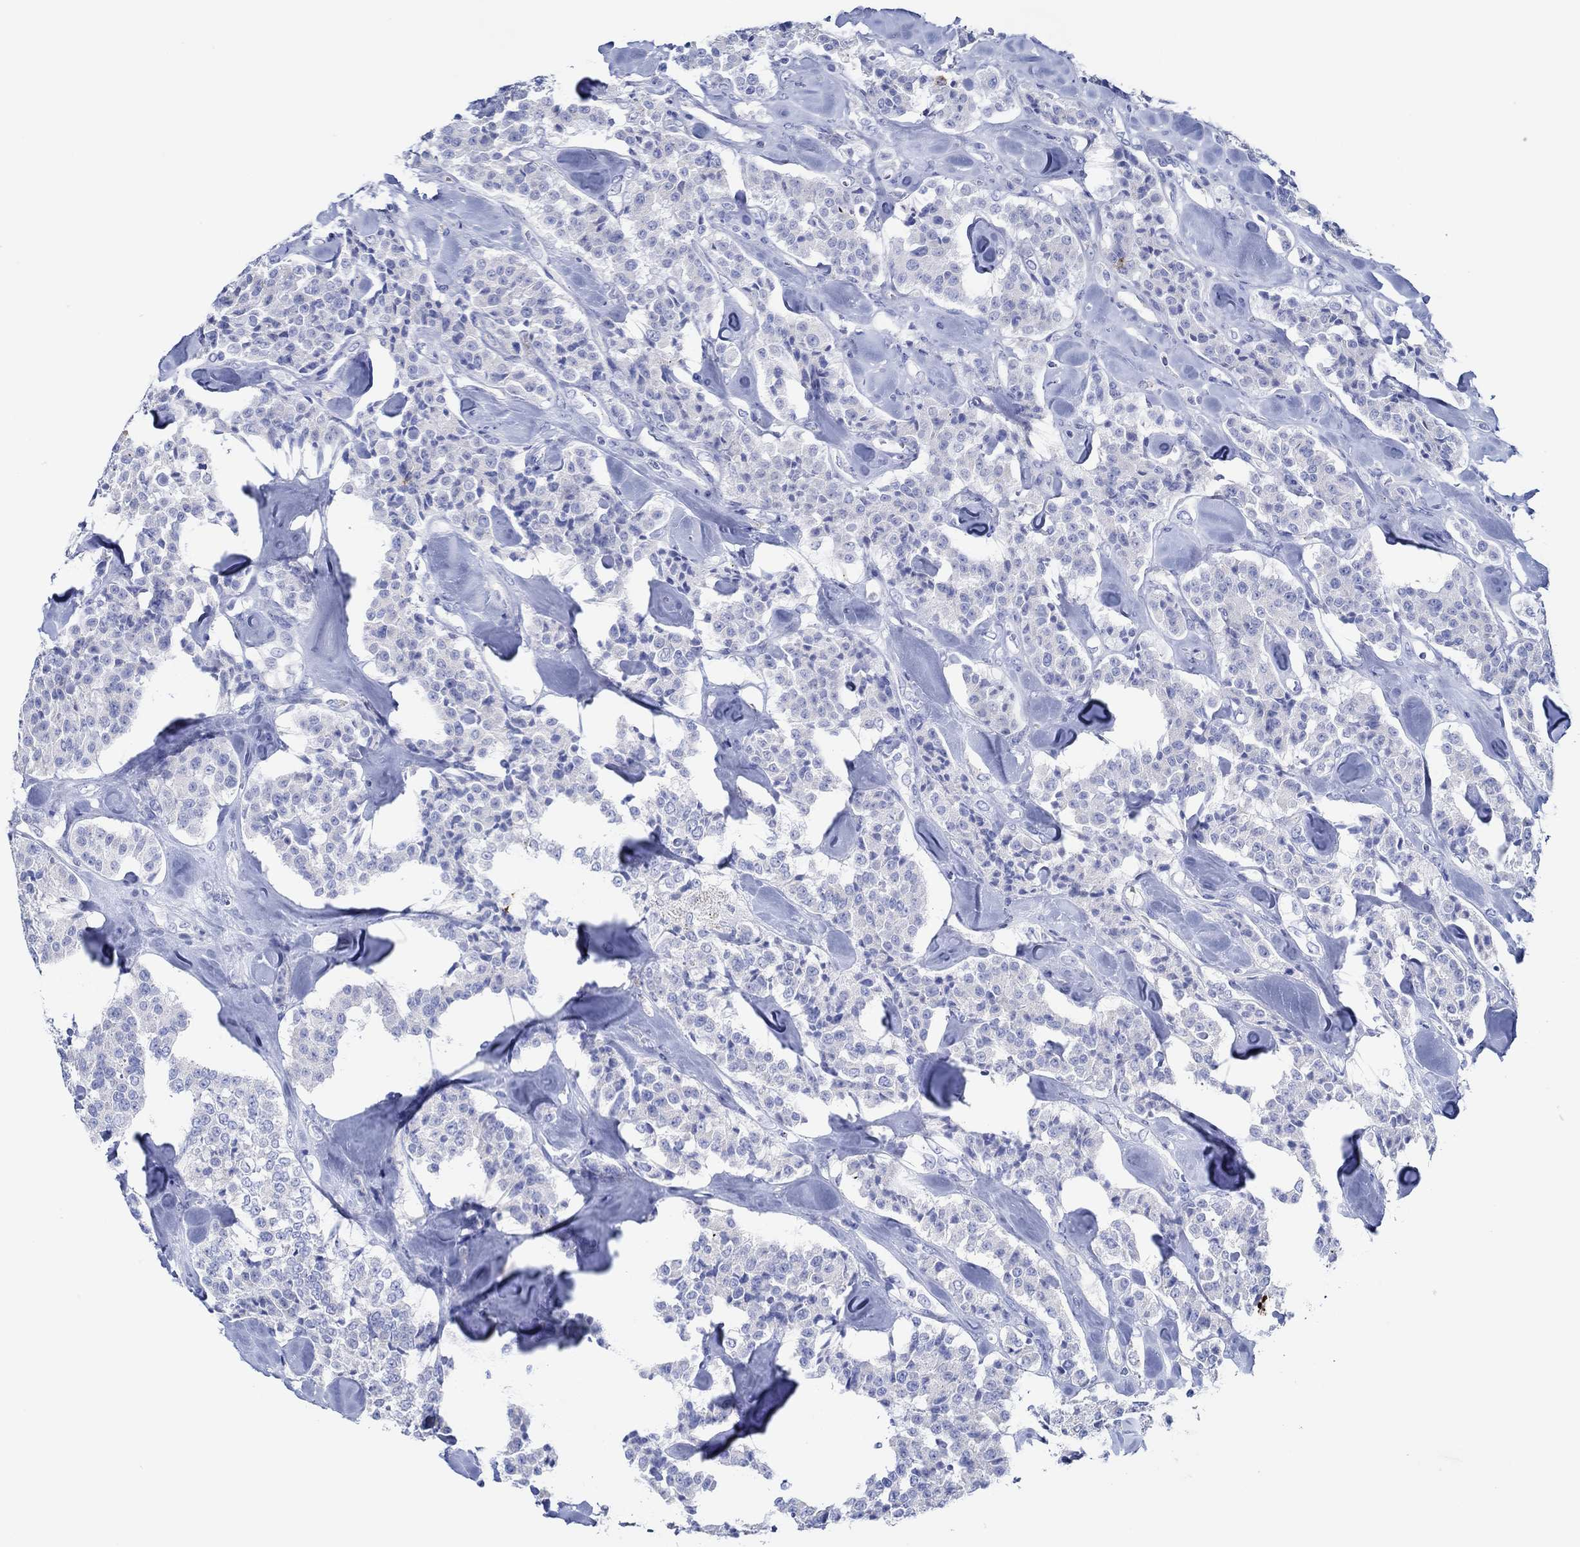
{"staining": {"intensity": "negative", "quantity": "none", "location": "none"}, "tissue": "carcinoid", "cell_type": "Tumor cells", "image_type": "cancer", "snomed": [{"axis": "morphology", "description": "Carcinoid, malignant, NOS"}, {"axis": "topography", "description": "Pancreas"}], "caption": "A high-resolution micrograph shows immunohistochemistry staining of malignant carcinoid, which demonstrates no significant staining in tumor cells.", "gene": "IGFBP6", "patient": {"sex": "male", "age": 41}}